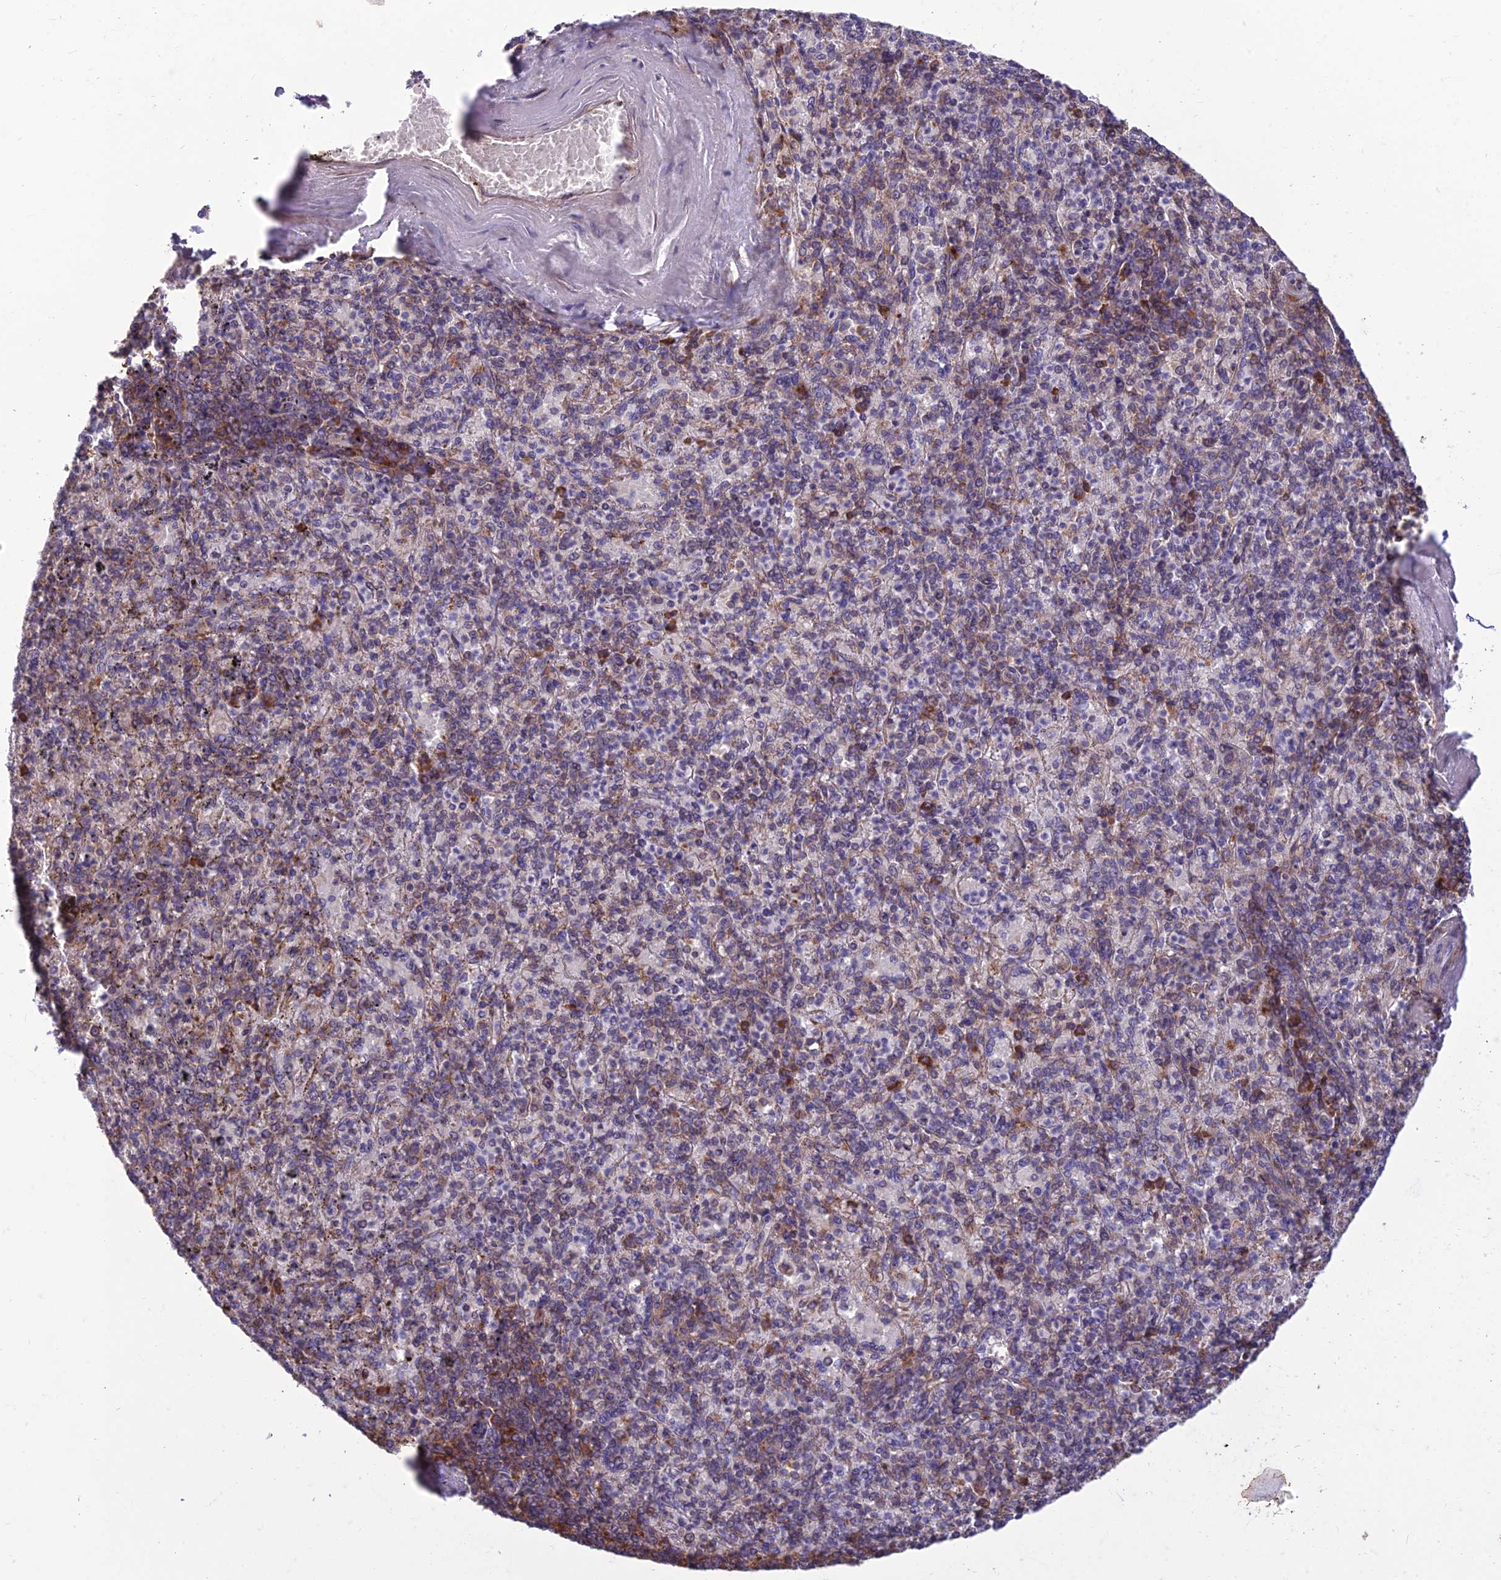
{"staining": {"intensity": "moderate", "quantity": "<25%", "location": "cytoplasmic/membranous"}, "tissue": "spleen", "cell_type": "Cells in red pulp", "image_type": "normal", "snomed": [{"axis": "morphology", "description": "Normal tissue, NOS"}, {"axis": "topography", "description": "Spleen"}], "caption": "There is low levels of moderate cytoplasmic/membranous positivity in cells in red pulp of normal spleen, as demonstrated by immunohistochemical staining (brown color).", "gene": "RPL17", "patient": {"sex": "male", "age": 82}}